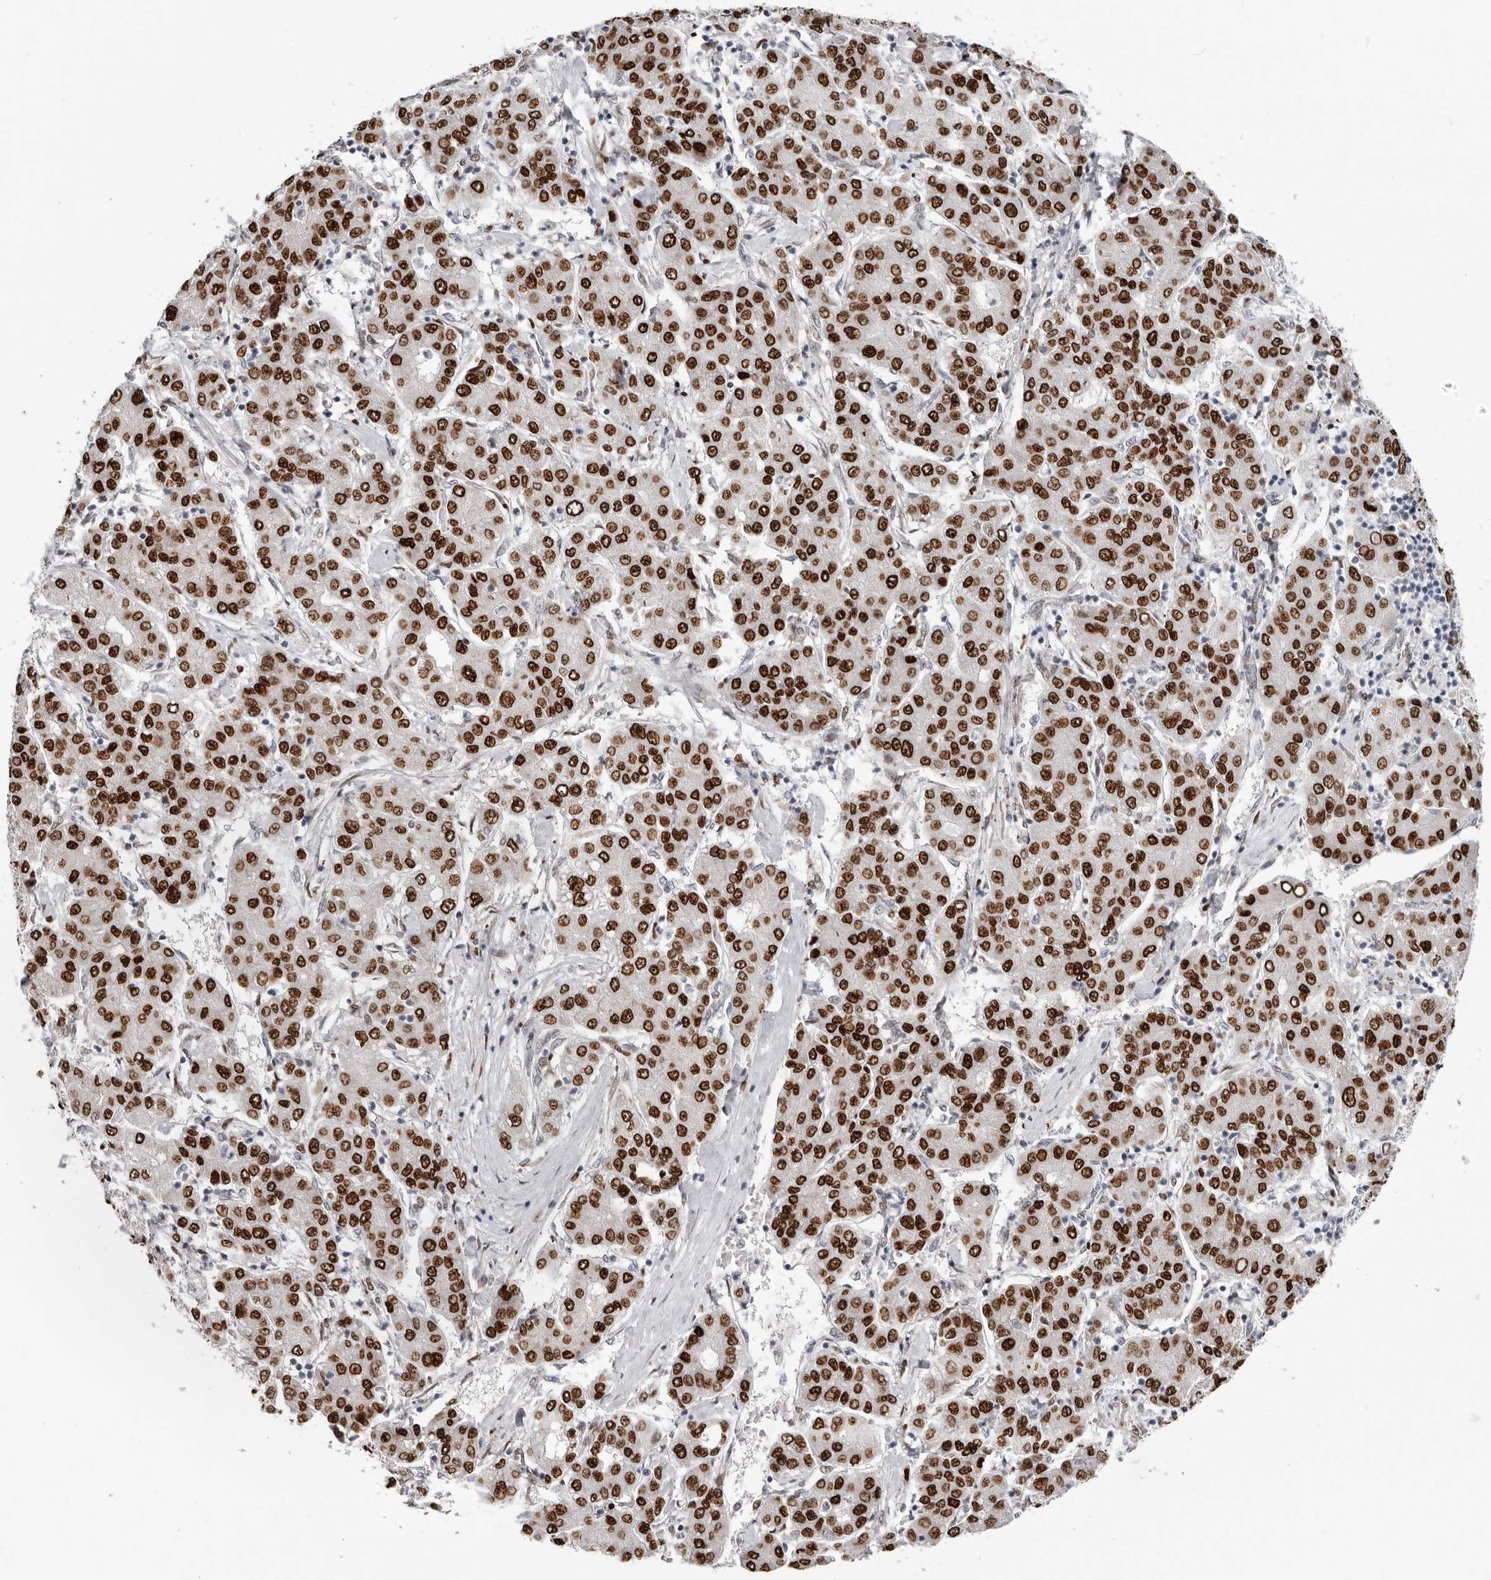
{"staining": {"intensity": "strong", "quantity": ">75%", "location": "nuclear"}, "tissue": "liver cancer", "cell_type": "Tumor cells", "image_type": "cancer", "snomed": [{"axis": "morphology", "description": "Carcinoma, Hepatocellular, NOS"}, {"axis": "topography", "description": "Liver"}], "caption": "Immunohistochemical staining of hepatocellular carcinoma (liver) displays high levels of strong nuclear protein positivity in about >75% of tumor cells.", "gene": "SRP19", "patient": {"sex": "male", "age": 65}}